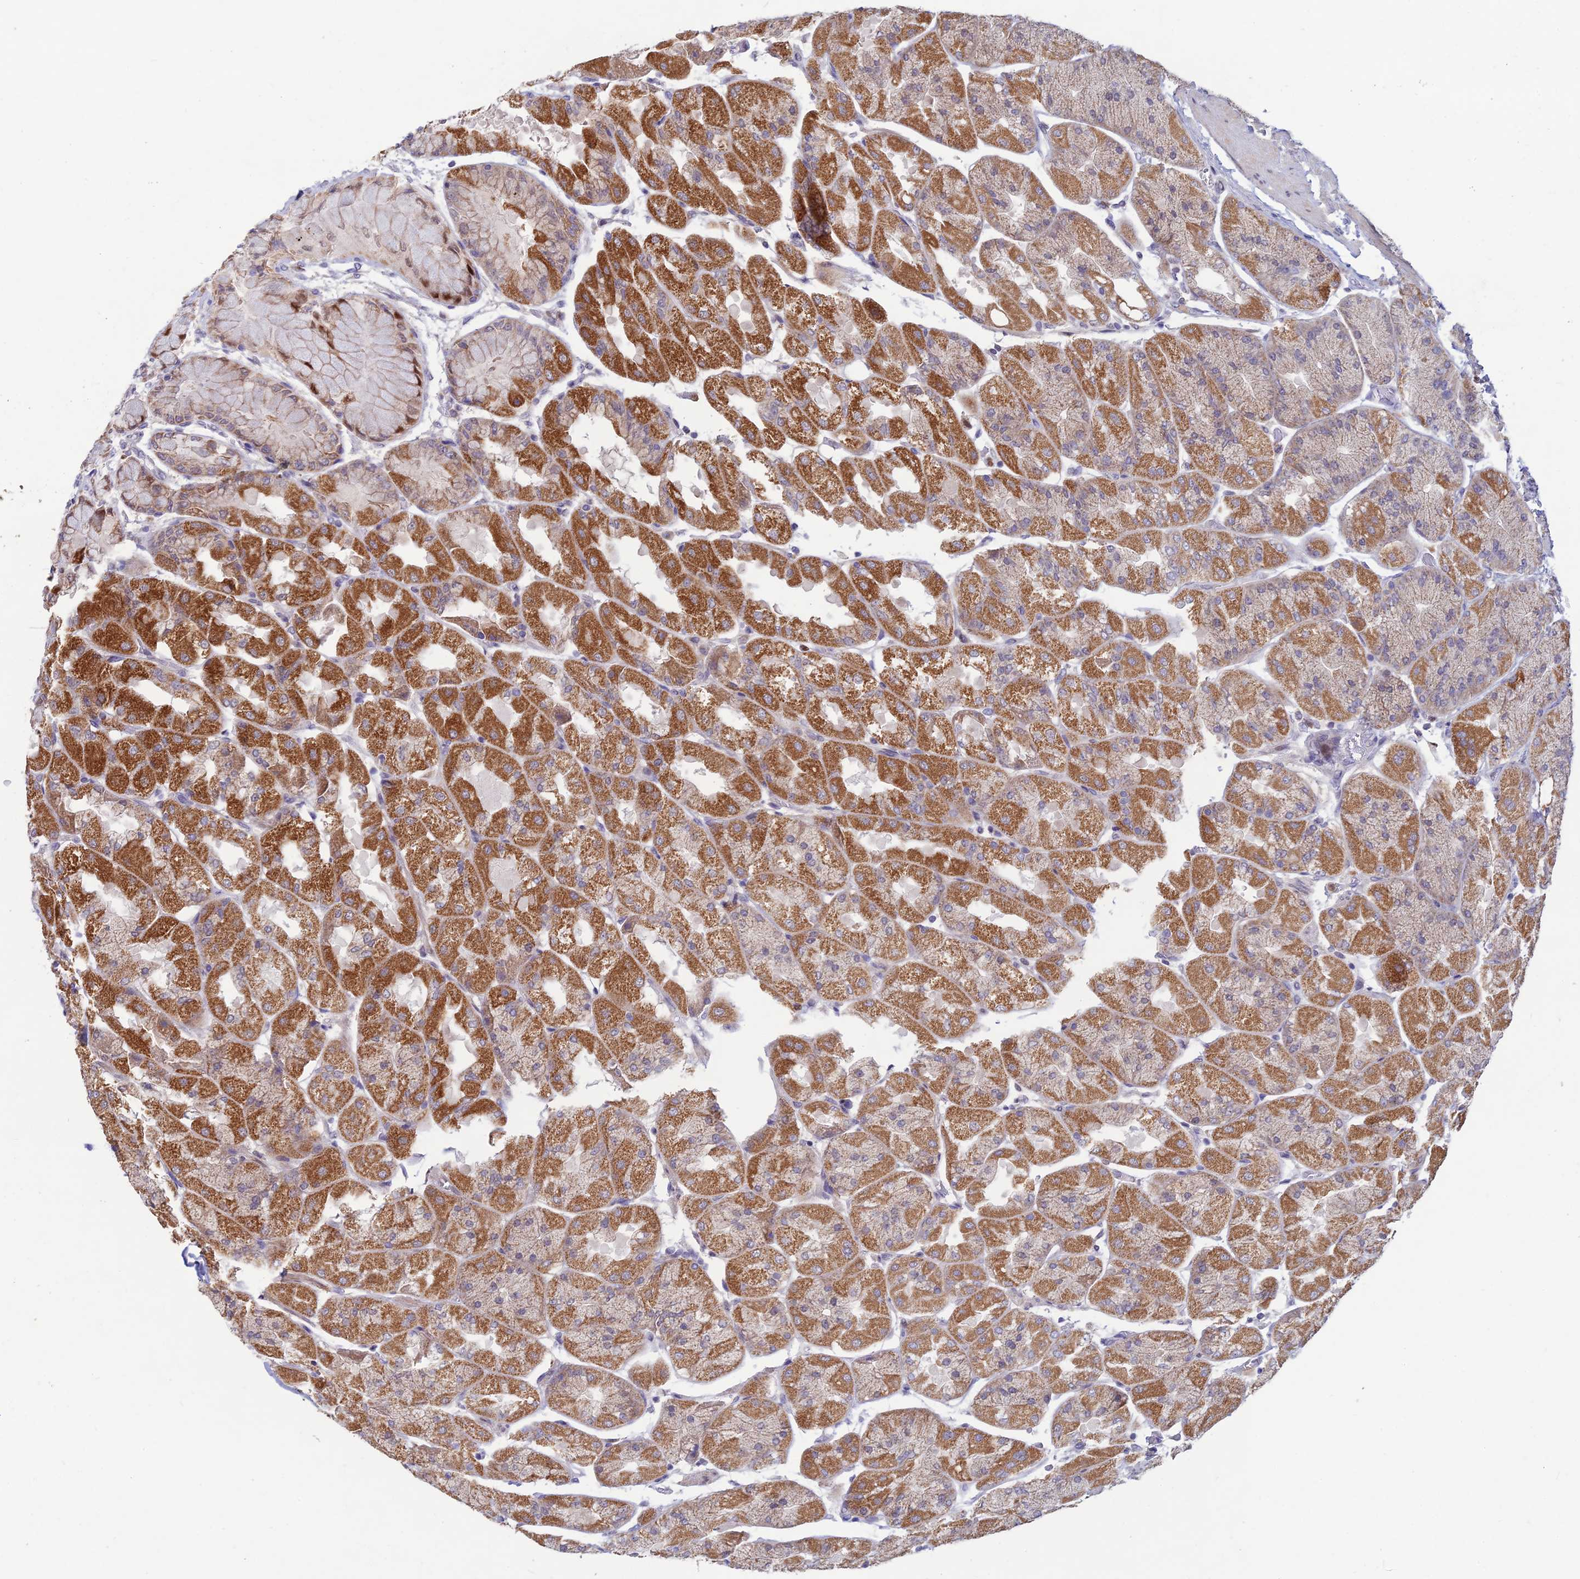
{"staining": {"intensity": "moderate", "quantity": ">75%", "location": "cytoplasmic/membranous,nuclear"}, "tissue": "stomach", "cell_type": "Glandular cells", "image_type": "normal", "snomed": [{"axis": "morphology", "description": "Normal tissue, NOS"}, {"axis": "topography", "description": "Stomach"}], "caption": "Moderate cytoplasmic/membranous,nuclear positivity is identified in approximately >75% of glandular cells in benign stomach. (DAB IHC, brown staining for protein, blue staining for nuclei).", "gene": "FASTKD5", "patient": {"sex": "female", "age": 61}}